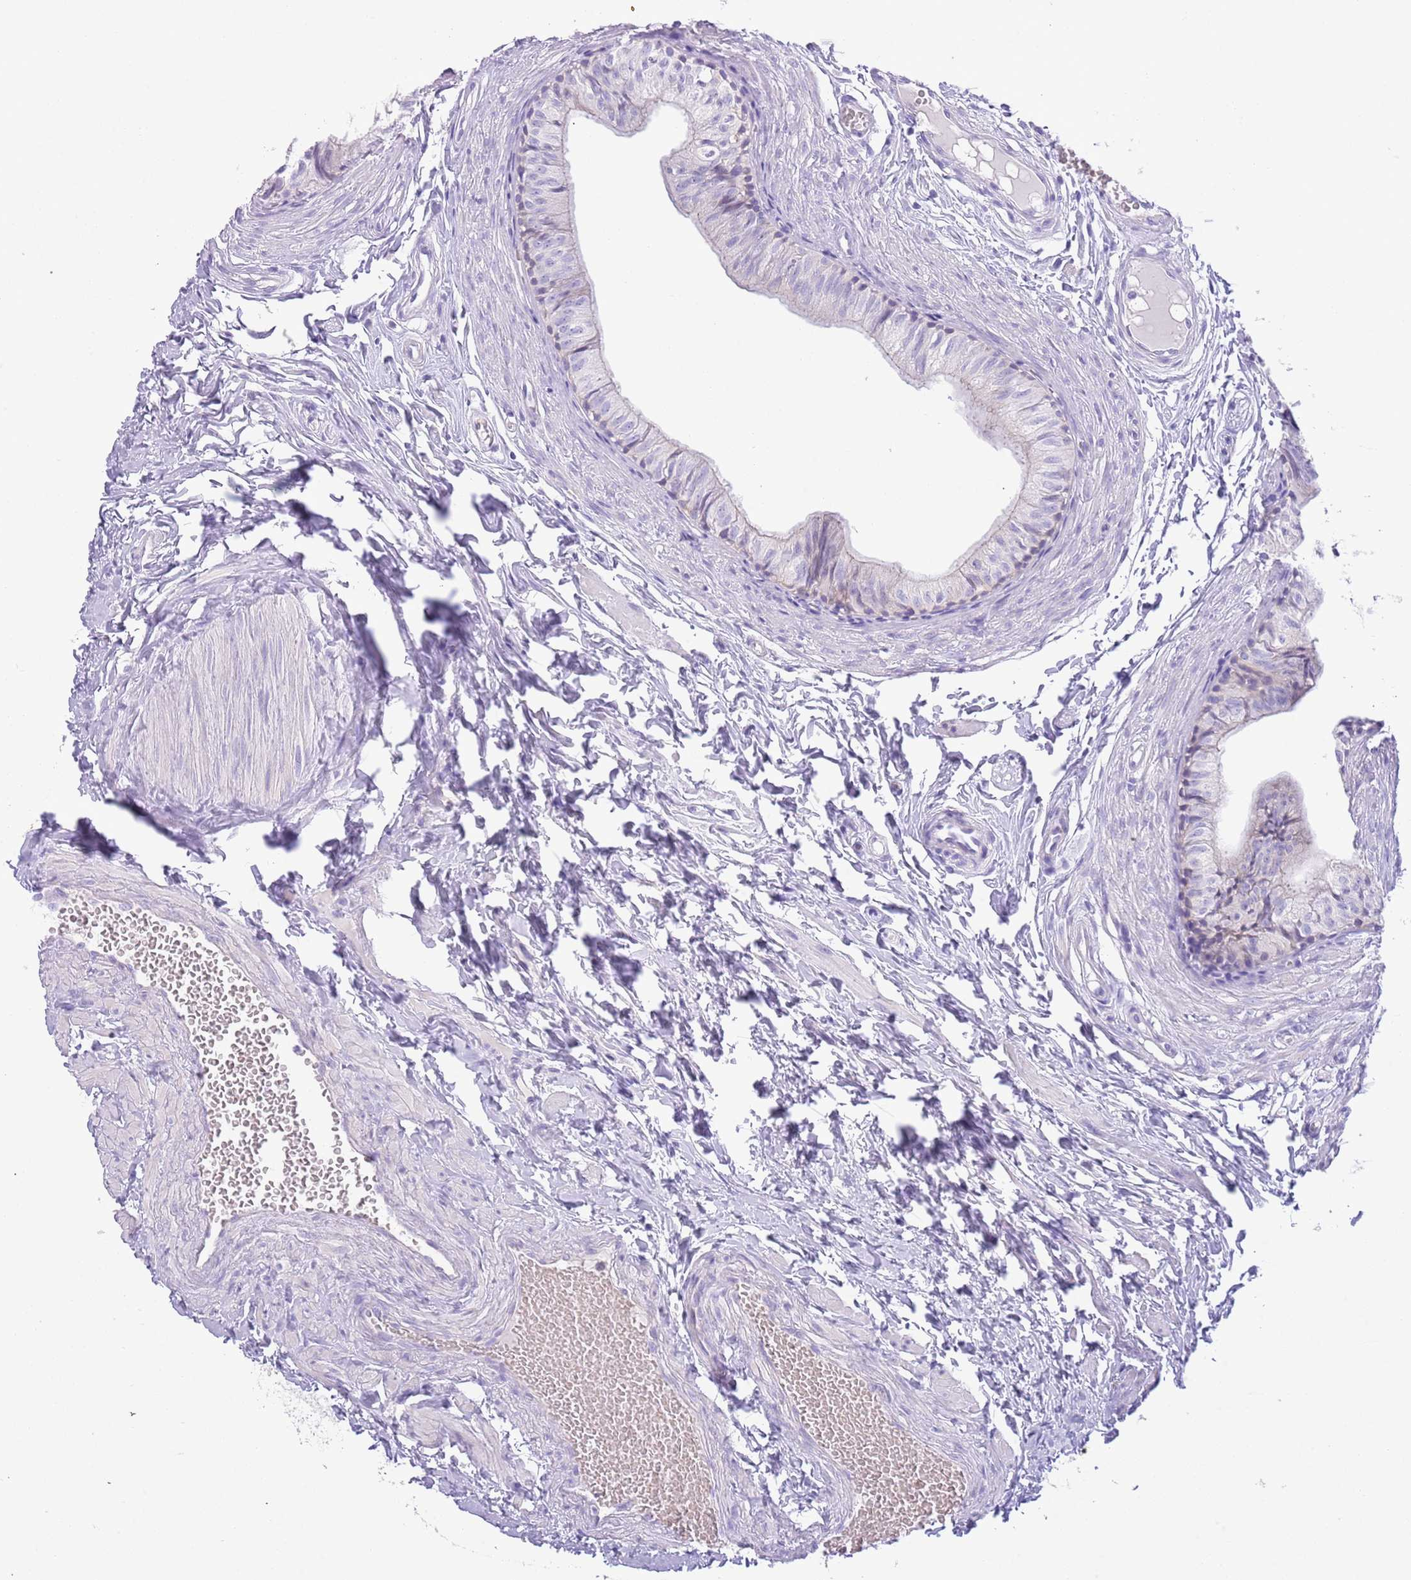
{"staining": {"intensity": "negative", "quantity": "none", "location": "none"}, "tissue": "epididymis", "cell_type": "Glandular cells", "image_type": "normal", "snomed": [{"axis": "morphology", "description": "Normal tissue, NOS"}, {"axis": "topography", "description": "Epididymis"}], "caption": "There is no significant positivity in glandular cells of epididymis. (Stains: DAB immunohistochemistry with hematoxylin counter stain, Microscopy: brightfield microscopy at high magnification).", "gene": "ACR", "patient": {"sex": "male", "age": 37}}